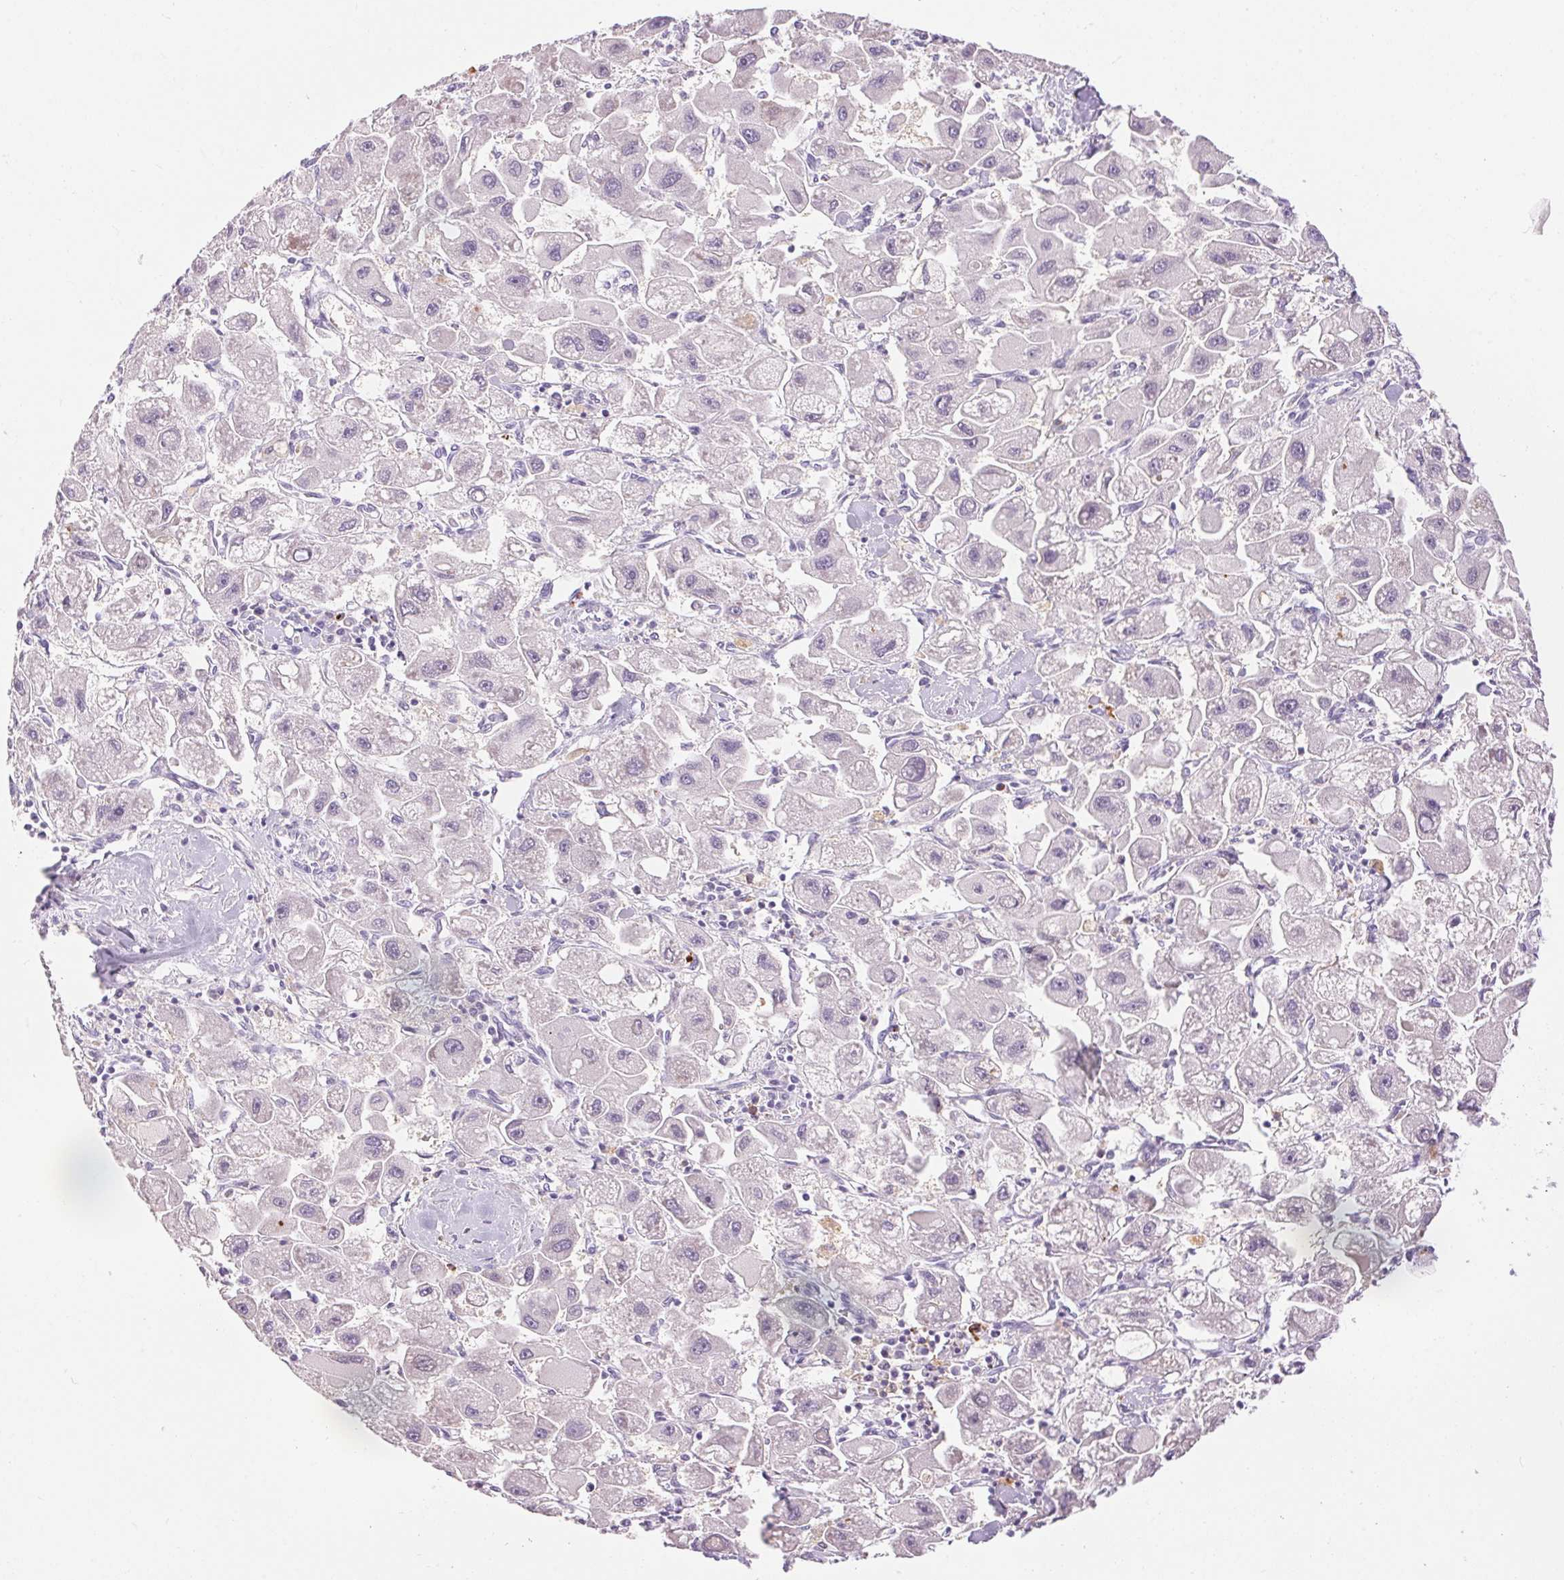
{"staining": {"intensity": "negative", "quantity": "none", "location": "none"}, "tissue": "liver cancer", "cell_type": "Tumor cells", "image_type": "cancer", "snomed": [{"axis": "morphology", "description": "Carcinoma, Hepatocellular, NOS"}, {"axis": "topography", "description": "Liver"}], "caption": "An immunohistochemistry (IHC) histopathology image of liver hepatocellular carcinoma is shown. There is no staining in tumor cells of liver hepatocellular carcinoma.", "gene": "PNLIPRP3", "patient": {"sex": "male", "age": 24}}